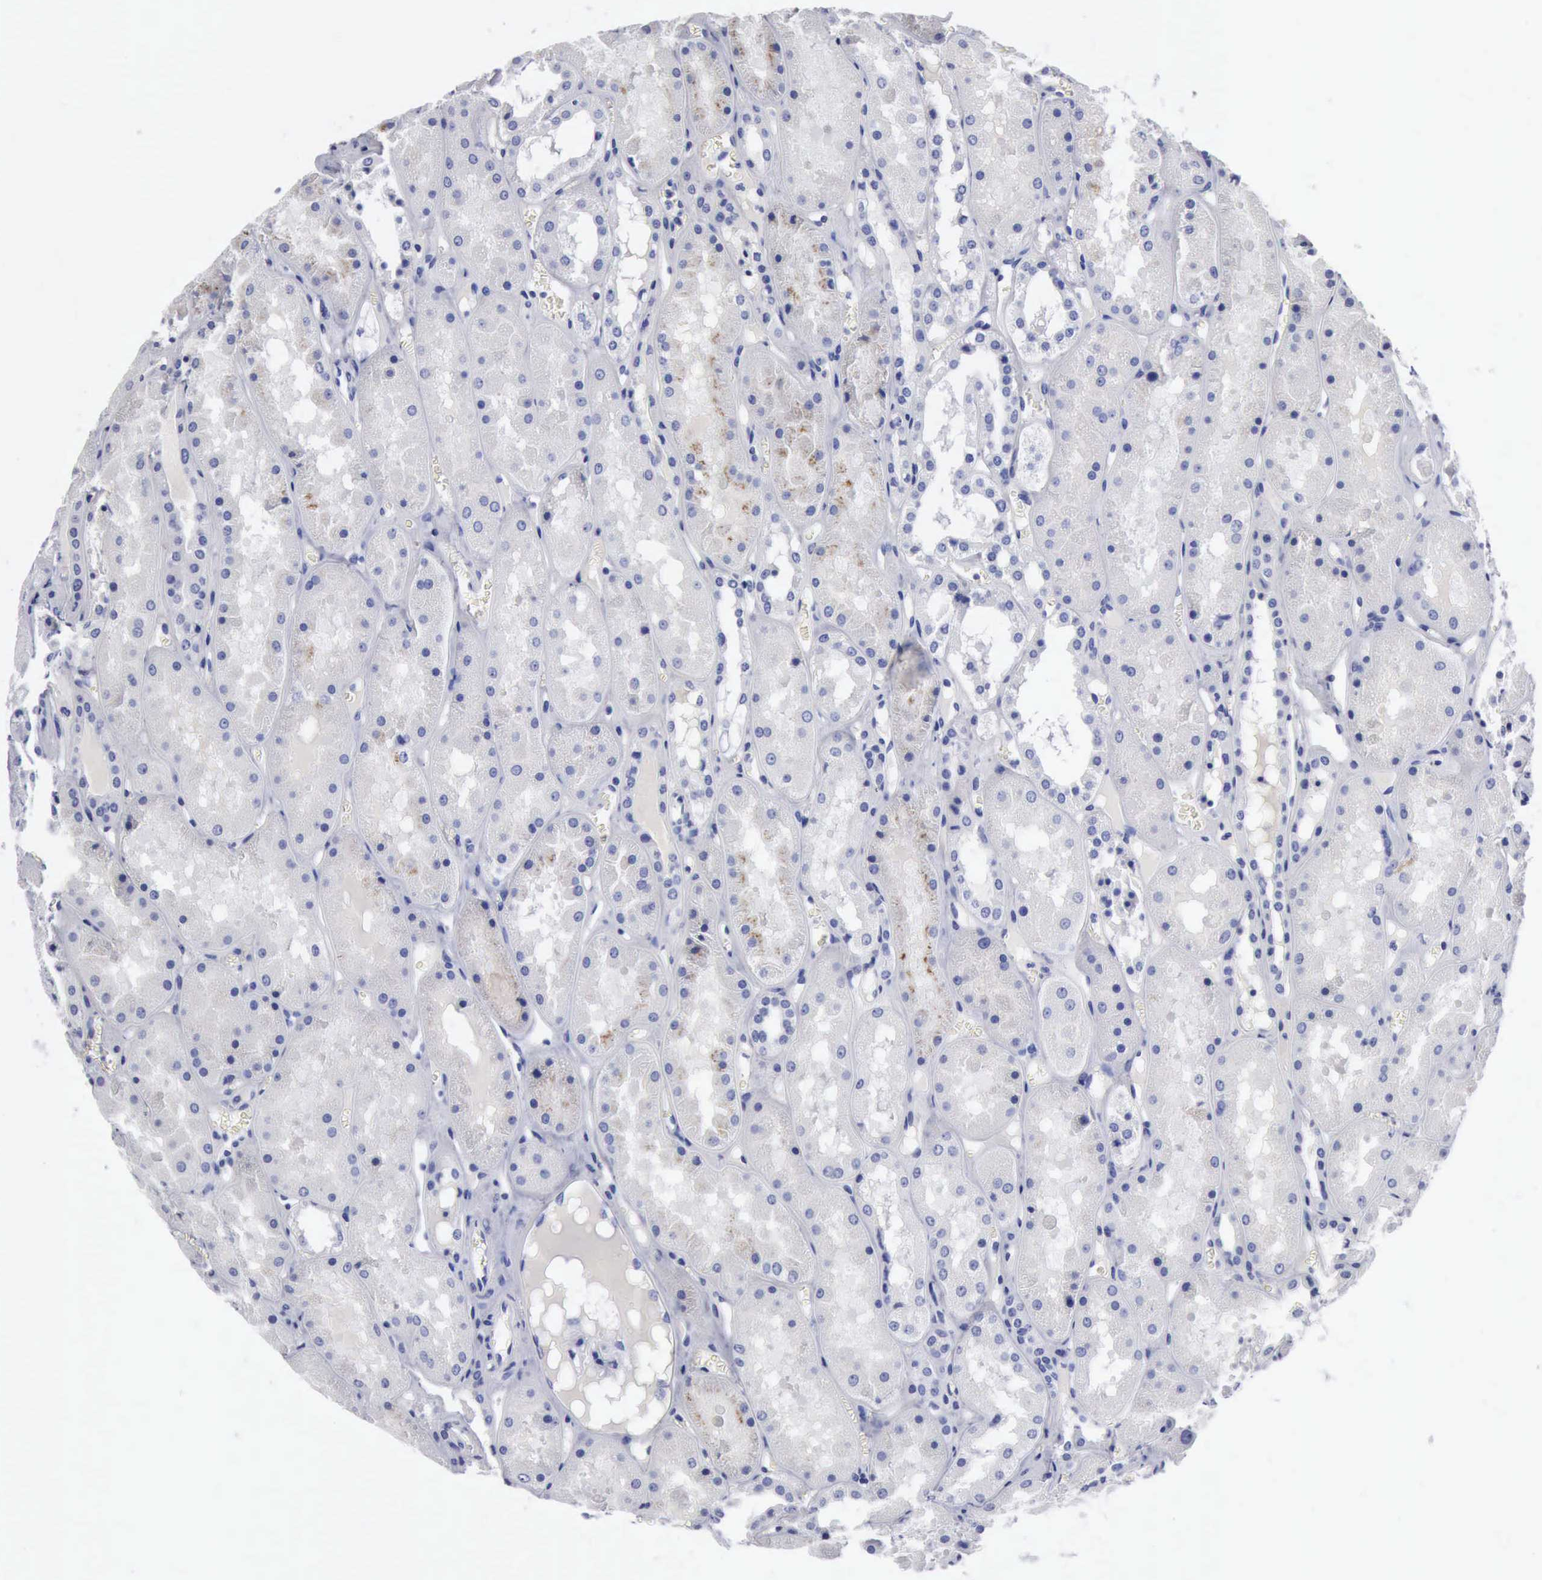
{"staining": {"intensity": "negative", "quantity": "none", "location": "none"}, "tissue": "kidney", "cell_type": "Cells in glomeruli", "image_type": "normal", "snomed": [{"axis": "morphology", "description": "Normal tissue, NOS"}, {"axis": "topography", "description": "Kidney"}], "caption": "DAB (3,3'-diaminobenzidine) immunohistochemical staining of unremarkable human kidney exhibits no significant positivity in cells in glomeruli.", "gene": "CYP19A1", "patient": {"sex": "male", "age": 36}}